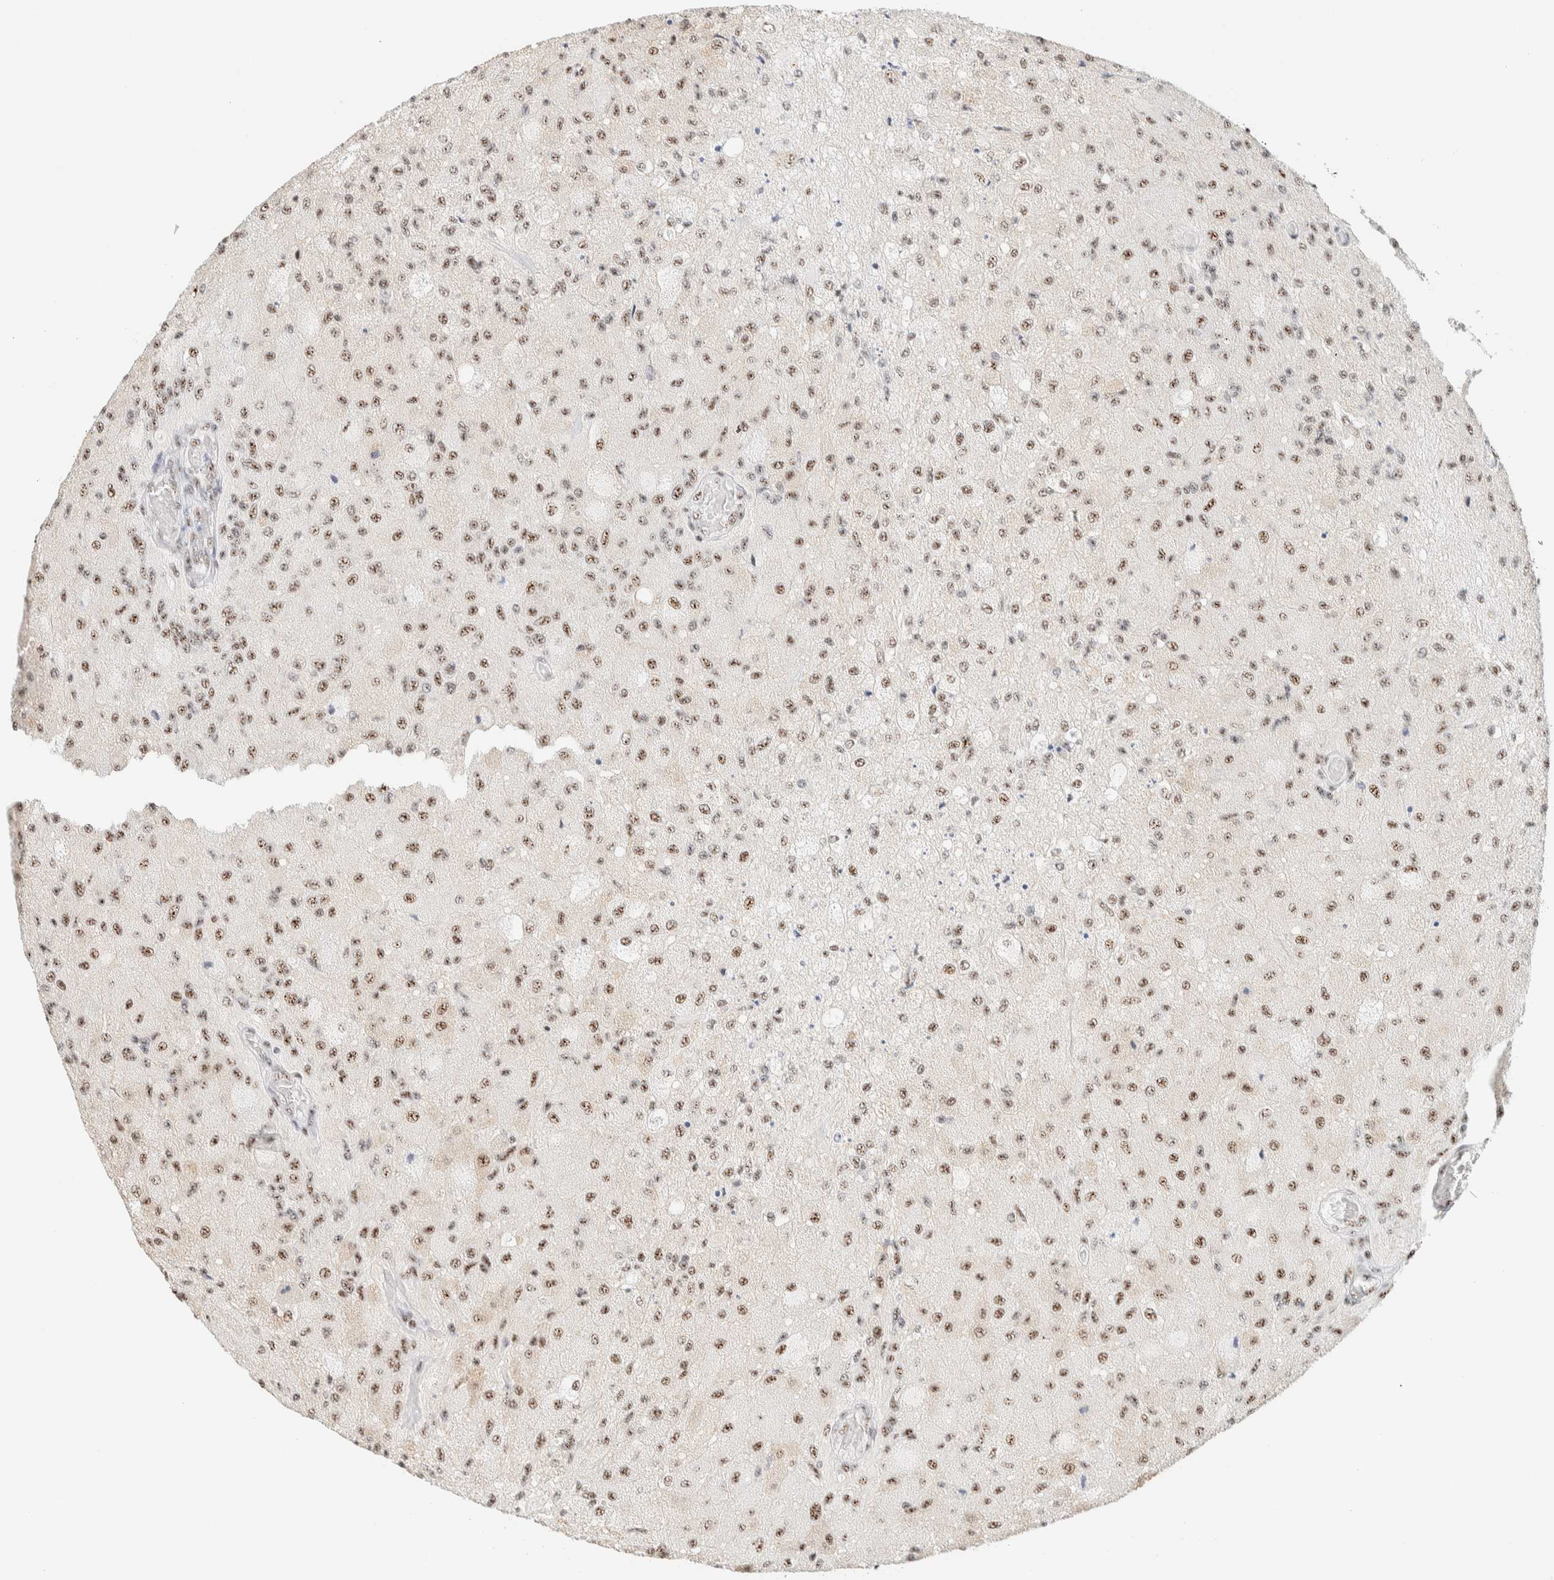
{"staining": {"intensity": "weak", "quantity": ">75%", "location": "nuclear"}, "tissue": "glioma", "cell_type": "Tumor cells", "image_type": "cancer", "snomed": [{"axis": "morphology", "description": "Normal tissue, NOS"}, {"axis": "morphology", "description": "Glioma, malignant, High grade"}, {"axis": "topography", "description": "Cerebral cortex"}], "caption": "An immunohistochemistry micrograph of neoplastic tissue is shown. Protein staining in brown shows weak nuclear positivity in glioma within tumor cells.", "gene": "SON", "patient": {"sex": "male", "age": 77}}